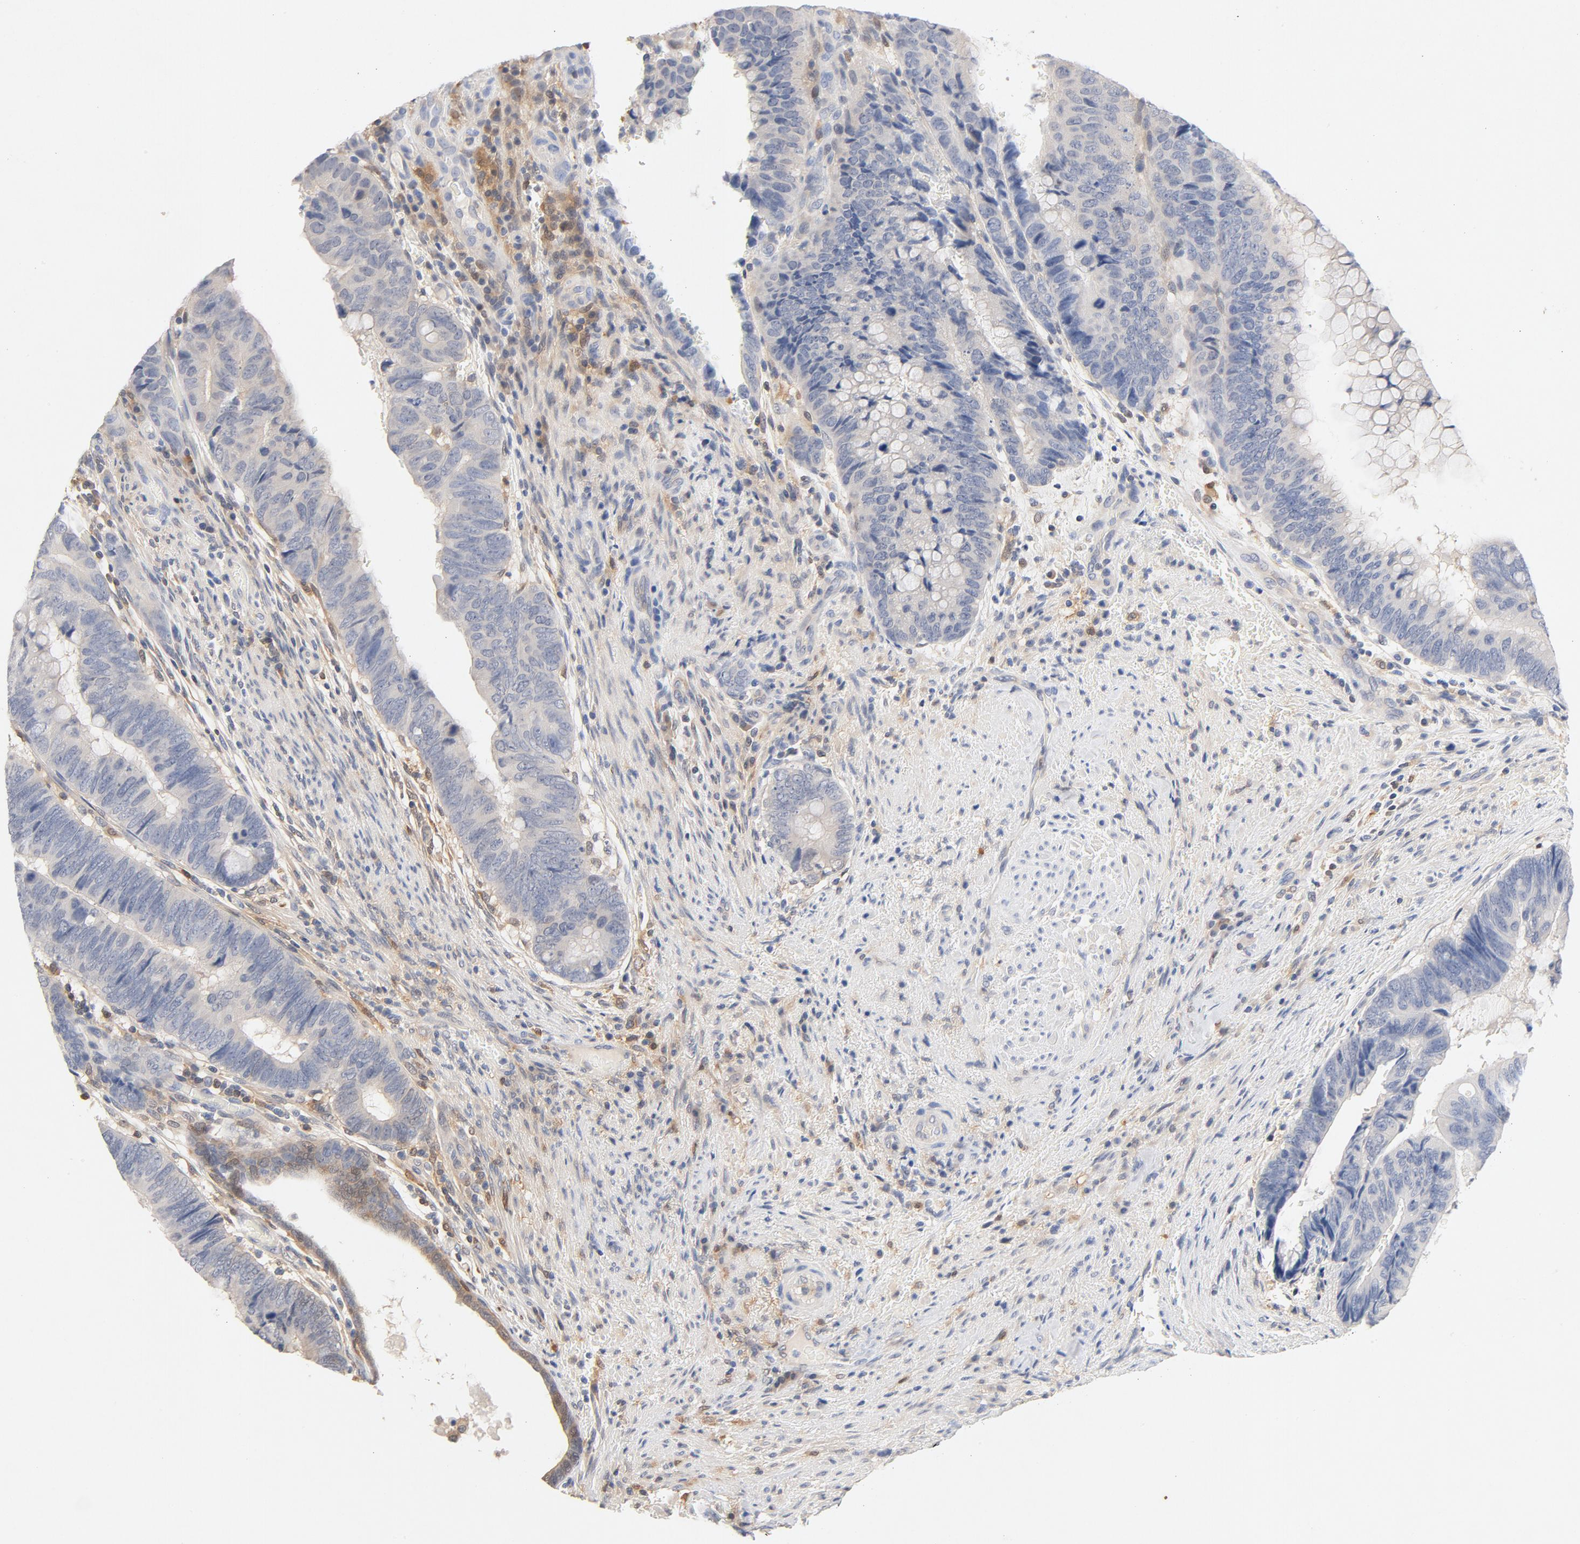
{"staining": {"intensity": "negative", "quantity": "none", "location": "none"}, "tissue": "colorectal cancer", "cell_type": "Tumor cells", "image_type": "cancer", "snomed": [{"axis": "morphology", "description": "Normal tissue, NOS"}, {"axis": "morphology", "description": "Adenocarcinoma, NOS"}, {"axis": "topography", "description": "Rectum"}], "caption": "High magnification brightfield microscopy of adenocarcinoma (colorectal) stained with DAB (3,3'-diaminobenzidine) (brown) and counterstained with hematoxylin (blue): tumor cells show no significant staining.", "gene": "STAT1", "patient": {"sex": "male", "age": 92}}